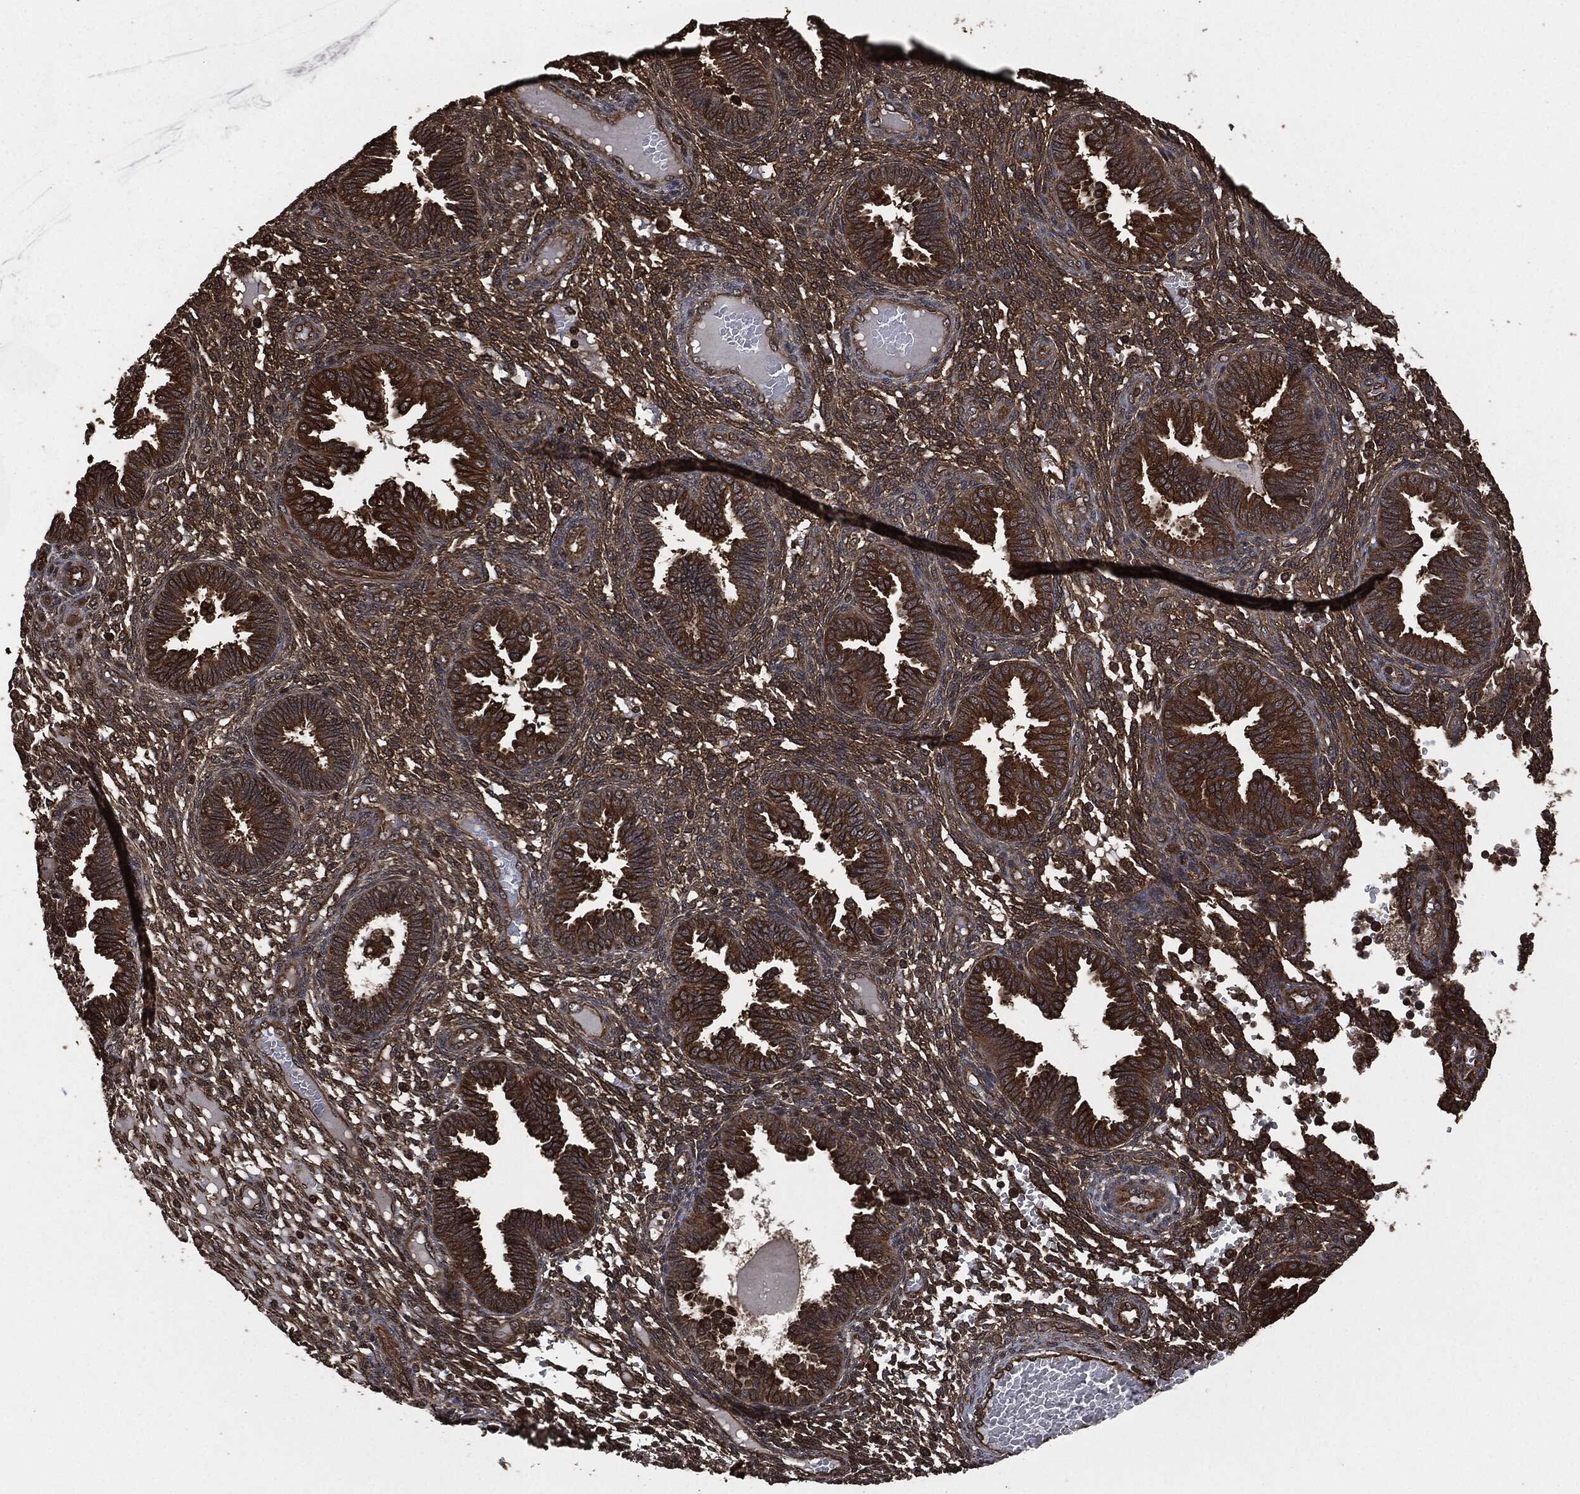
{"staining": {"intensity": "moderate", "quantity": "25%-75%", "location": "cytoplasmic/membranous"}, "tissue": "endometrium", "cell_type": "Cells in endometrial stroma", "image_type": "normal", "snomed": [{"axis": "morphology", "description": "Normal tissue, NOS"}, {"axis": "topography", "description": "Endometrium"}], "caption": "Immunohistochemical staining of normal endometrium shows medium levels of moderate cytoplasmic/membranous positivity in about 25%-75% of cells in endometrial stroma.", "gene": "HRAS", "patient": {"sex": "female", "age": 42}}